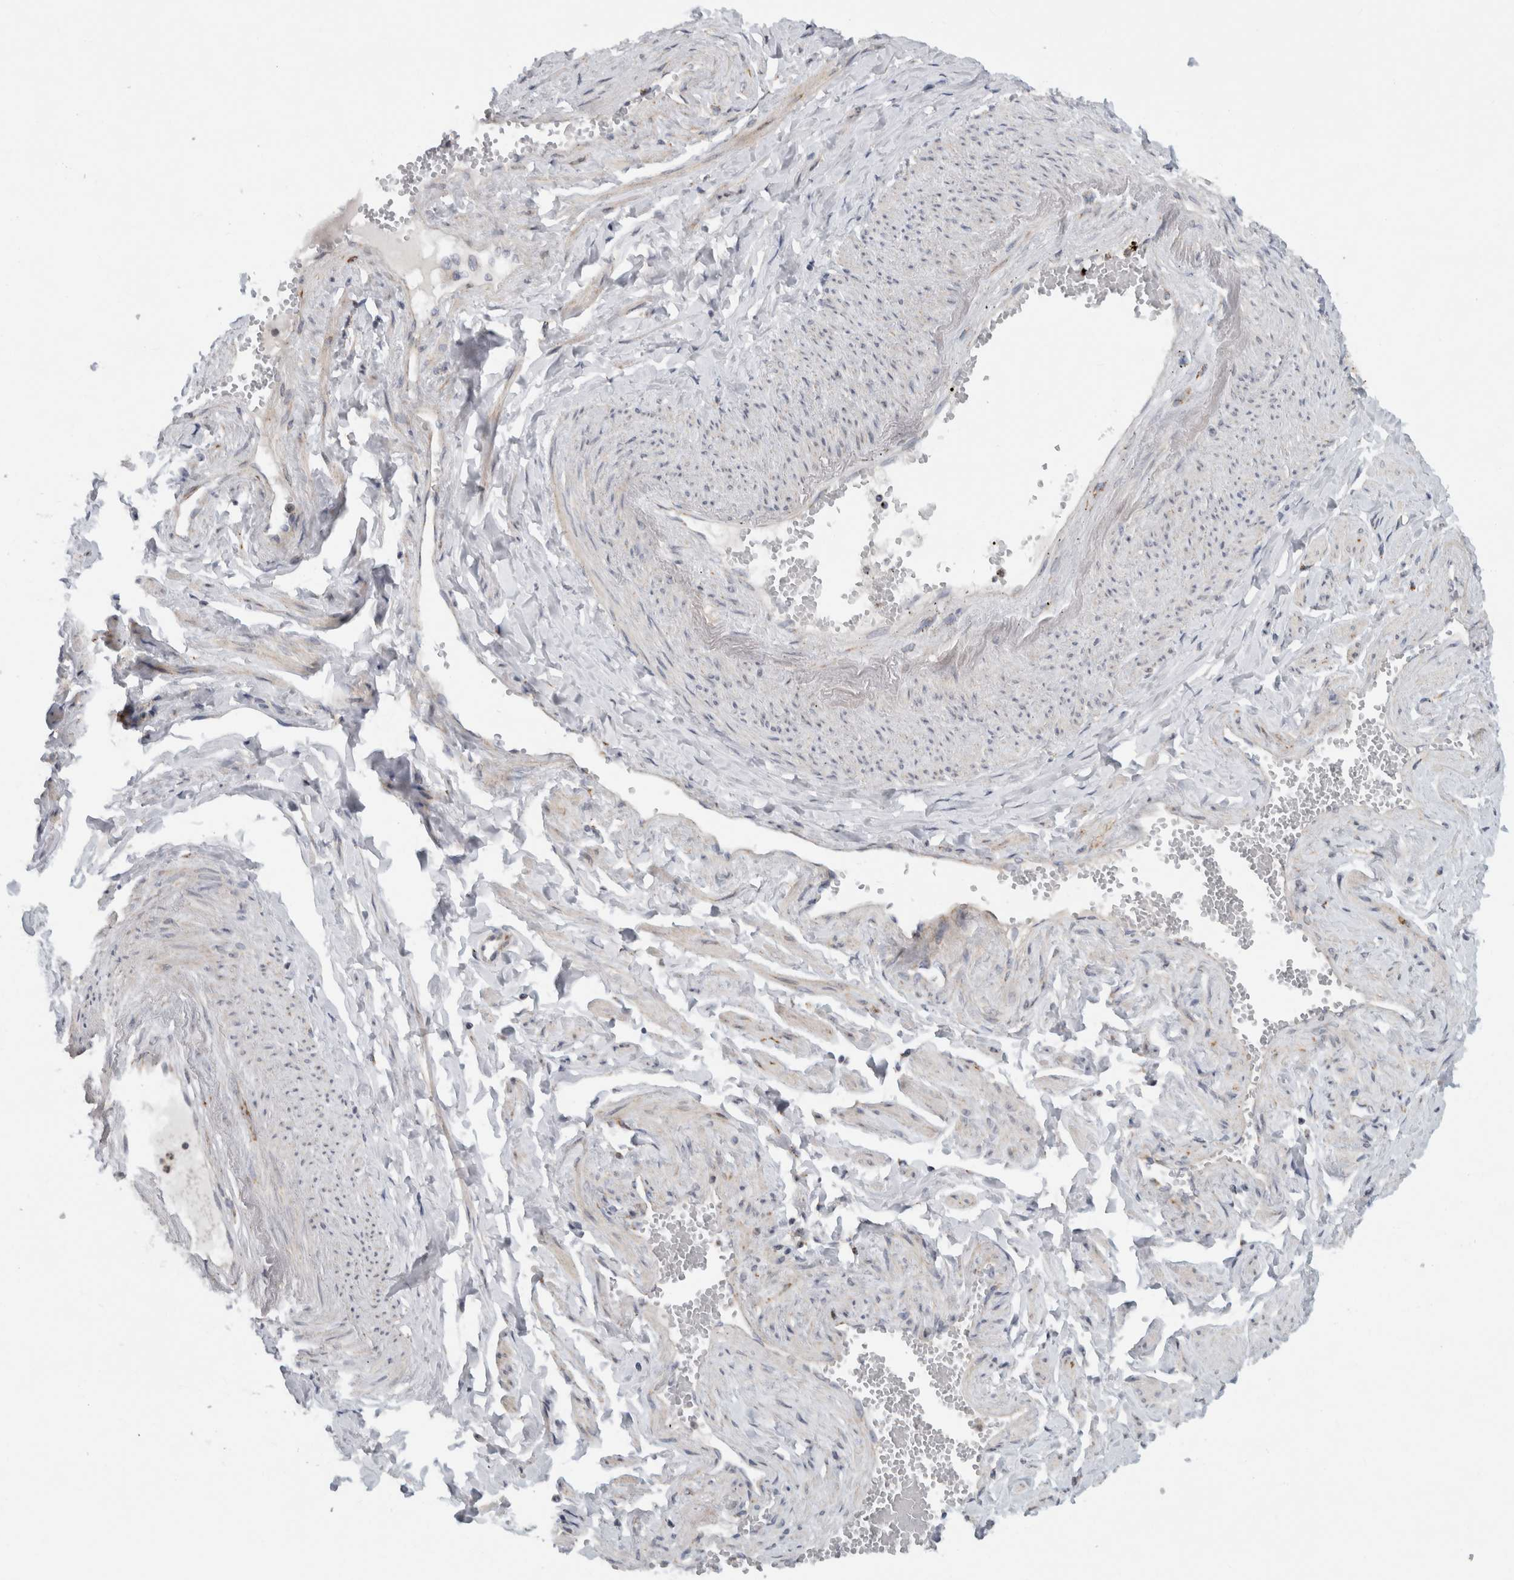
{"staining": {"intensity": "negative", "quantity": "none", "location": "none"}, "tissue": "adipose tissue", "cell_type": "Adipocytes", "image_type": "normal", "snomed": [{"axis": "morphology", "description": "Normal tissue, NOS"}, {"axis": "topography", "description": "Vascular tissue"}, {"axis": "topography", "description": "Fallopian tube"}, {"axis": "topography", "description": "Ovary"}], "caption": "This is an IHC micrograph of normal human adipose tissue. There is no positivity in adipocytes.", "gene": "RAB18", "patient": {"sex": "female", "age": 67}}